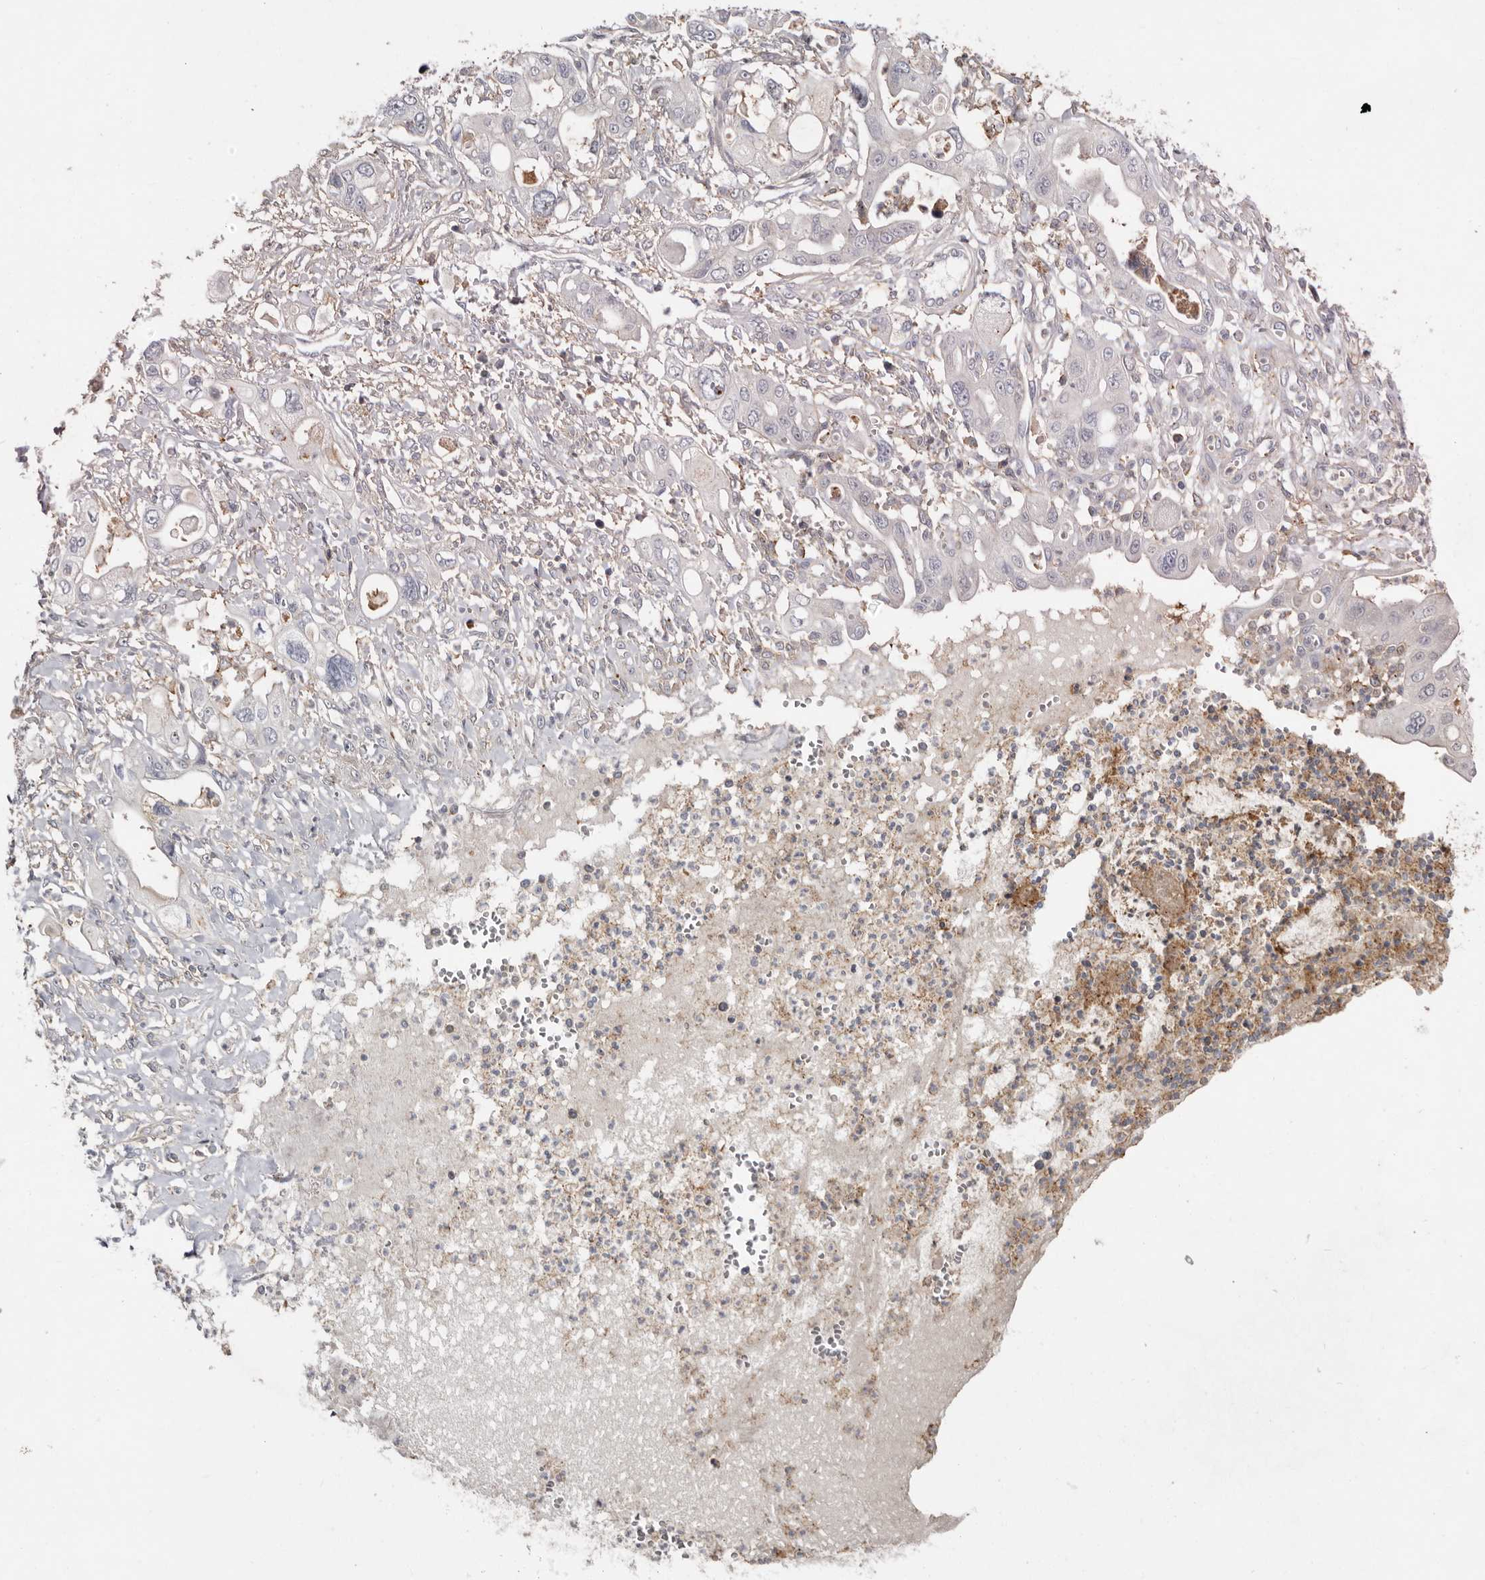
{"staining": {"intensity": "negative", "quantity": "none", "location": "none"}, "tissue": "pancreatic cancer", "cell_type": "Tumor cells", "image_type": "cancer", "snomed": [{"axis": "morphology", "description": "Adenocarcinoma, NOS"}, {"axis": "topography", "description": "Pancreas"}], "caption": "This is an IHC histopathology image of human adenocarcinoma (pancreatic). There is no staining in tumor cells.", "gene": "KIF26B", "patient": {"sex": "male", "age": 68}}